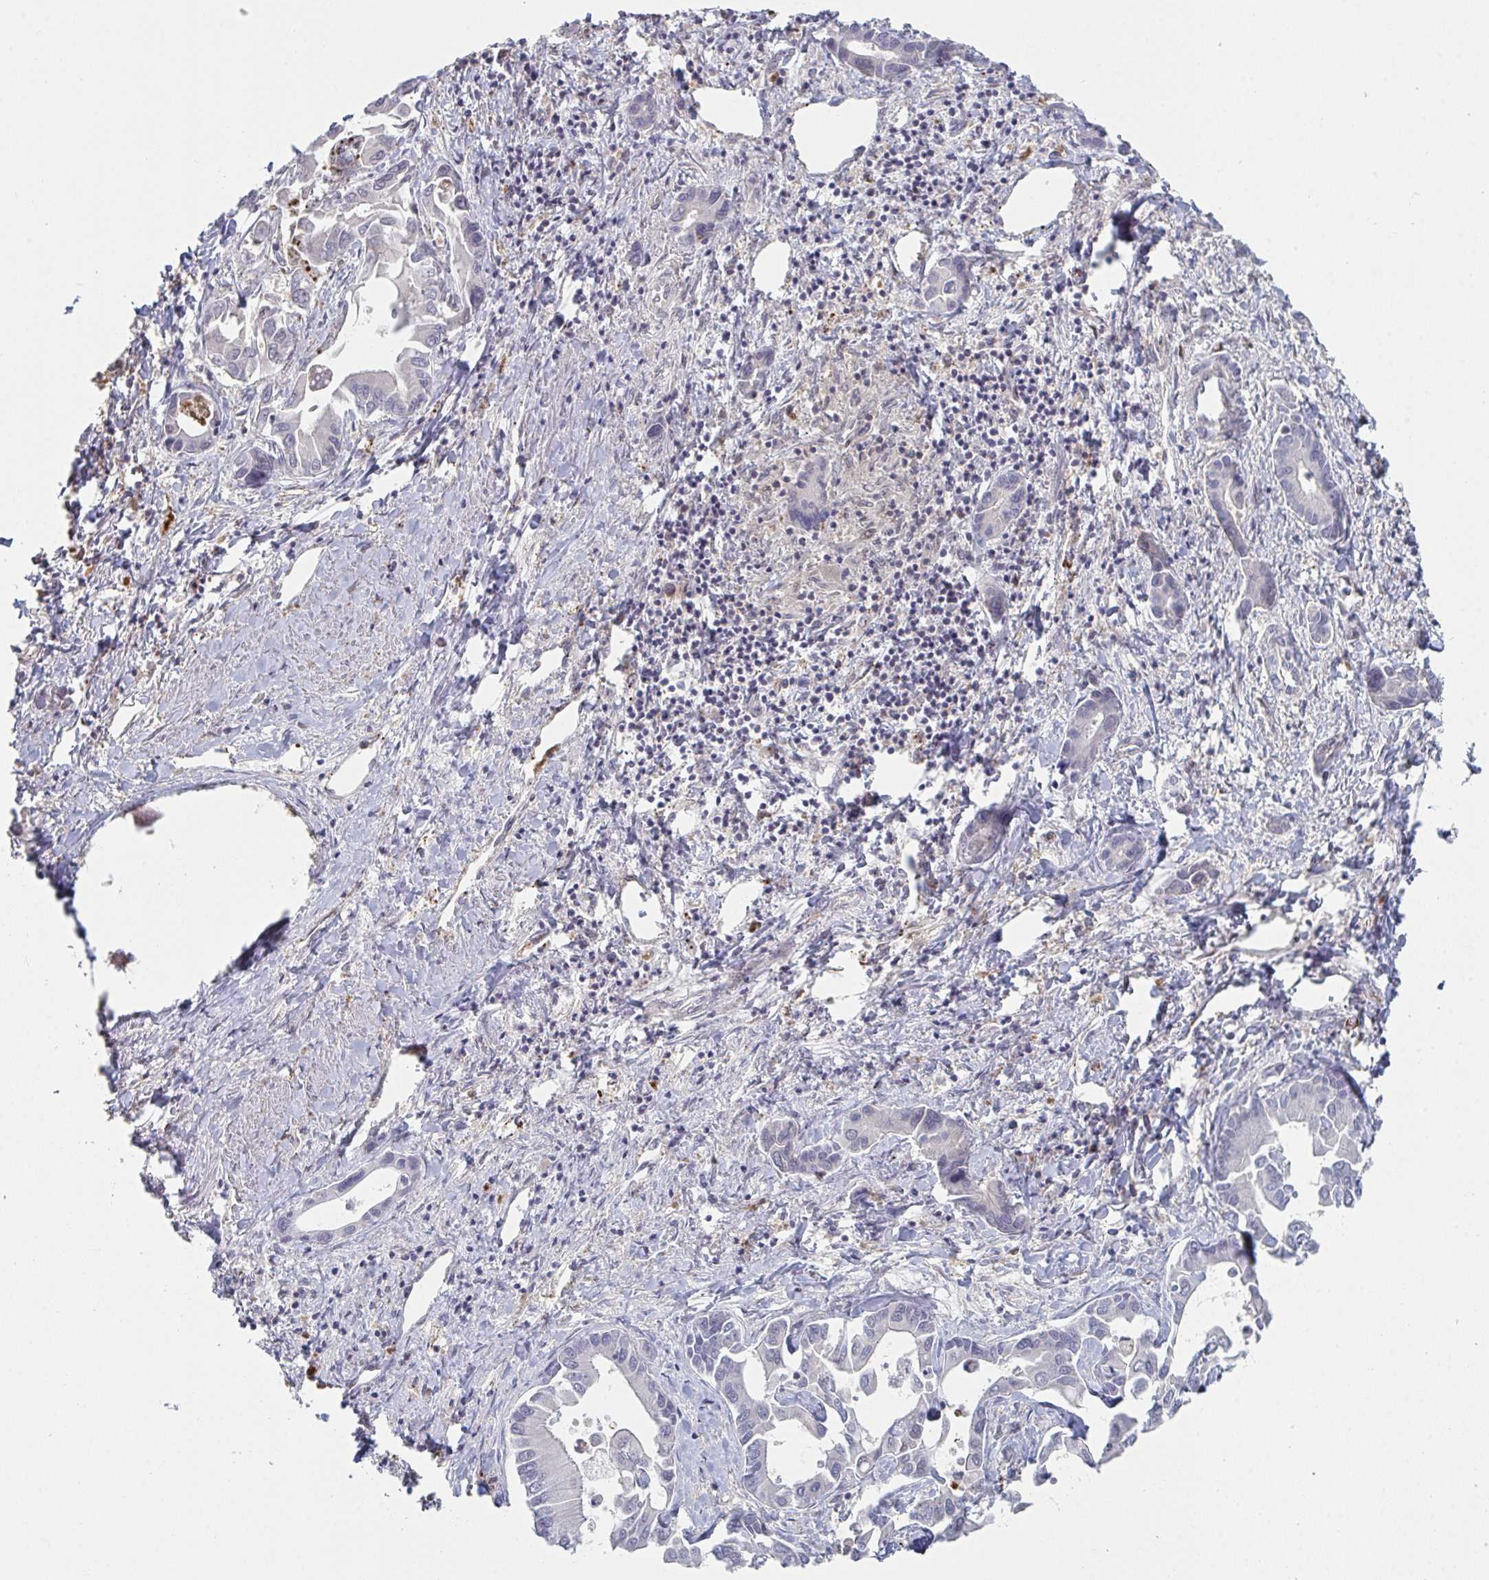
{"staining": {"intensity": "negative", "quantity": "none", "location": "none"}, "tissue": "liver cancer", "cell_type": "Tumor cells", "image_type": "cancer", "snomed": [{"axis": "morphology", "description": "Cholangiocarcinoma"}, {"axis": "topography", "description": "Liver"}], "caption": "Tumor cells are negative for brown protein staining in cholangiocarcinoma (liver).", "gene": "ACD", "patient": {"sex": "male", "age": 66}}